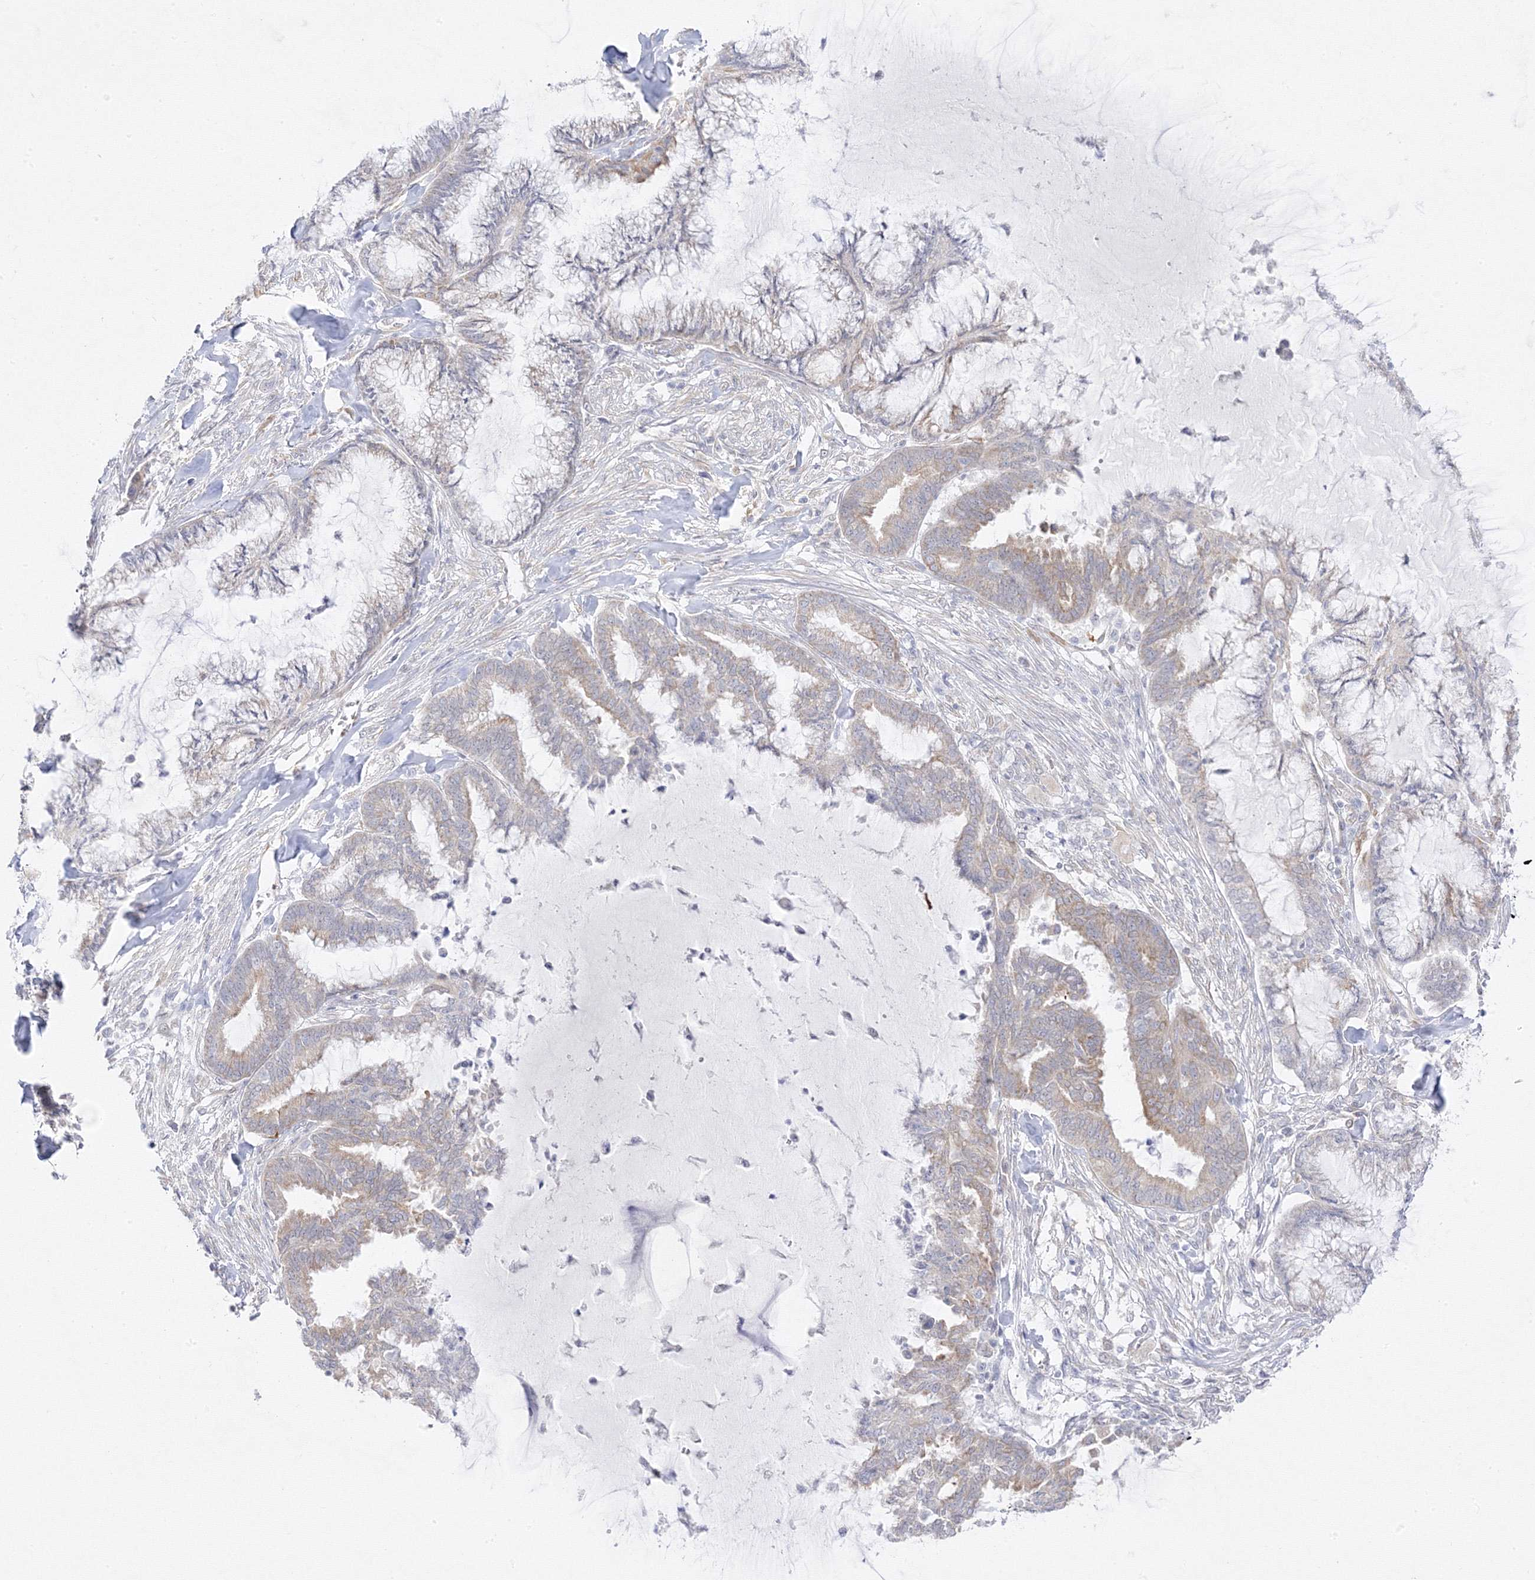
{"staining": {"intensity": "weak", "quantity": "<25%", "location": "cytoplasmic/membranous"}, "tissue": "endometrial cancer", "cell_type": "Tumor cells", "image_type": "cancer", "snomed": [{"axis": "morphology", "description": "Adenocarcinoma, NOS"}, {"axis": "topography", "description": "Endometrium"}], "caption": "Immunohistochemistry image of neoplastic tissue: adenocarcinoma (endometrial) stained with DAB (3,3'-diaminobenzidine) displays no significant protein staining in tumor cells. (Brightfield microscopy of DAB (3,3'-diaminobenzidine) IHC at high magnification).", "gene": "C2CD2", "patient": {"sex": "female", "age": 86}}